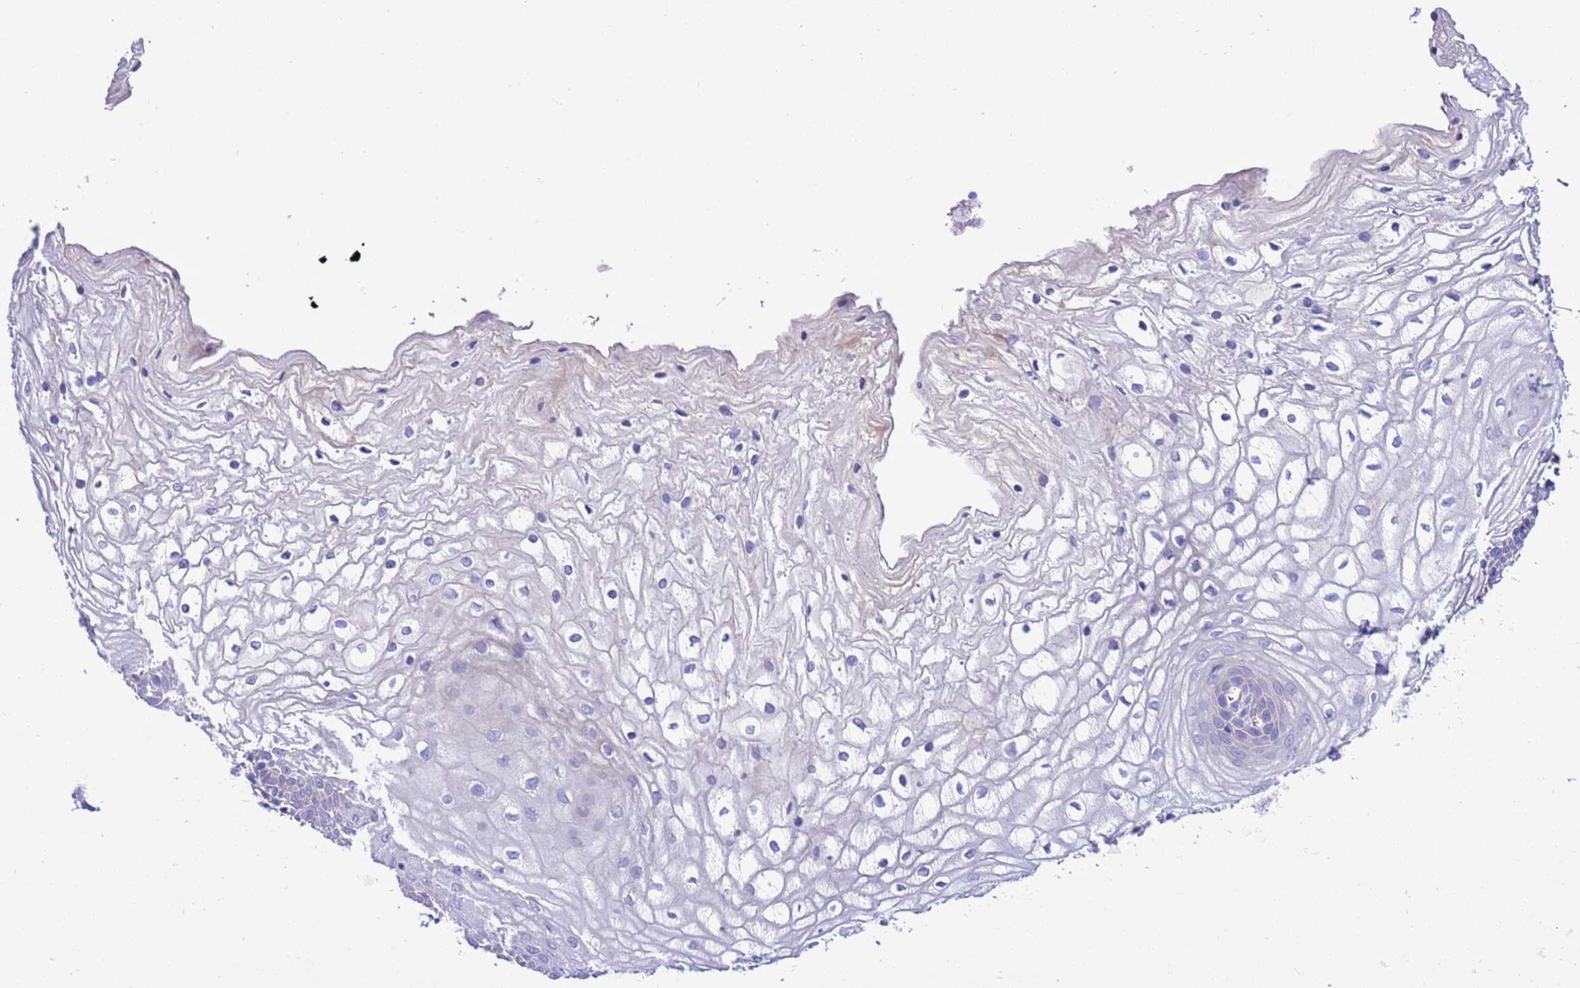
{"staining": {"intensity": "moderate", "quantity": "<25%", "location": "cytoplasmic/membranous"}, "tissue": "vagina", "cell_type": "Squamous epithelial cells", "image_type": "normal", "snomed": [{"axis": "morphology", "description": "Normal tissue, NOS"}, {"axis": "topography", "description": "Vagina"}, {"axis": "topography", "description": "Cervix"}], "caption": "This photomicrograph reveals benign vagina stained with immunohistochemistry to label a protein in brown. The cytoplasmic/membranous of squamous epithelial cells show moderate positivity for the protein. Nuclei are counter-stained blue.", "gene": "KICS2", "patient": {"sex": "female", "age": 40}}